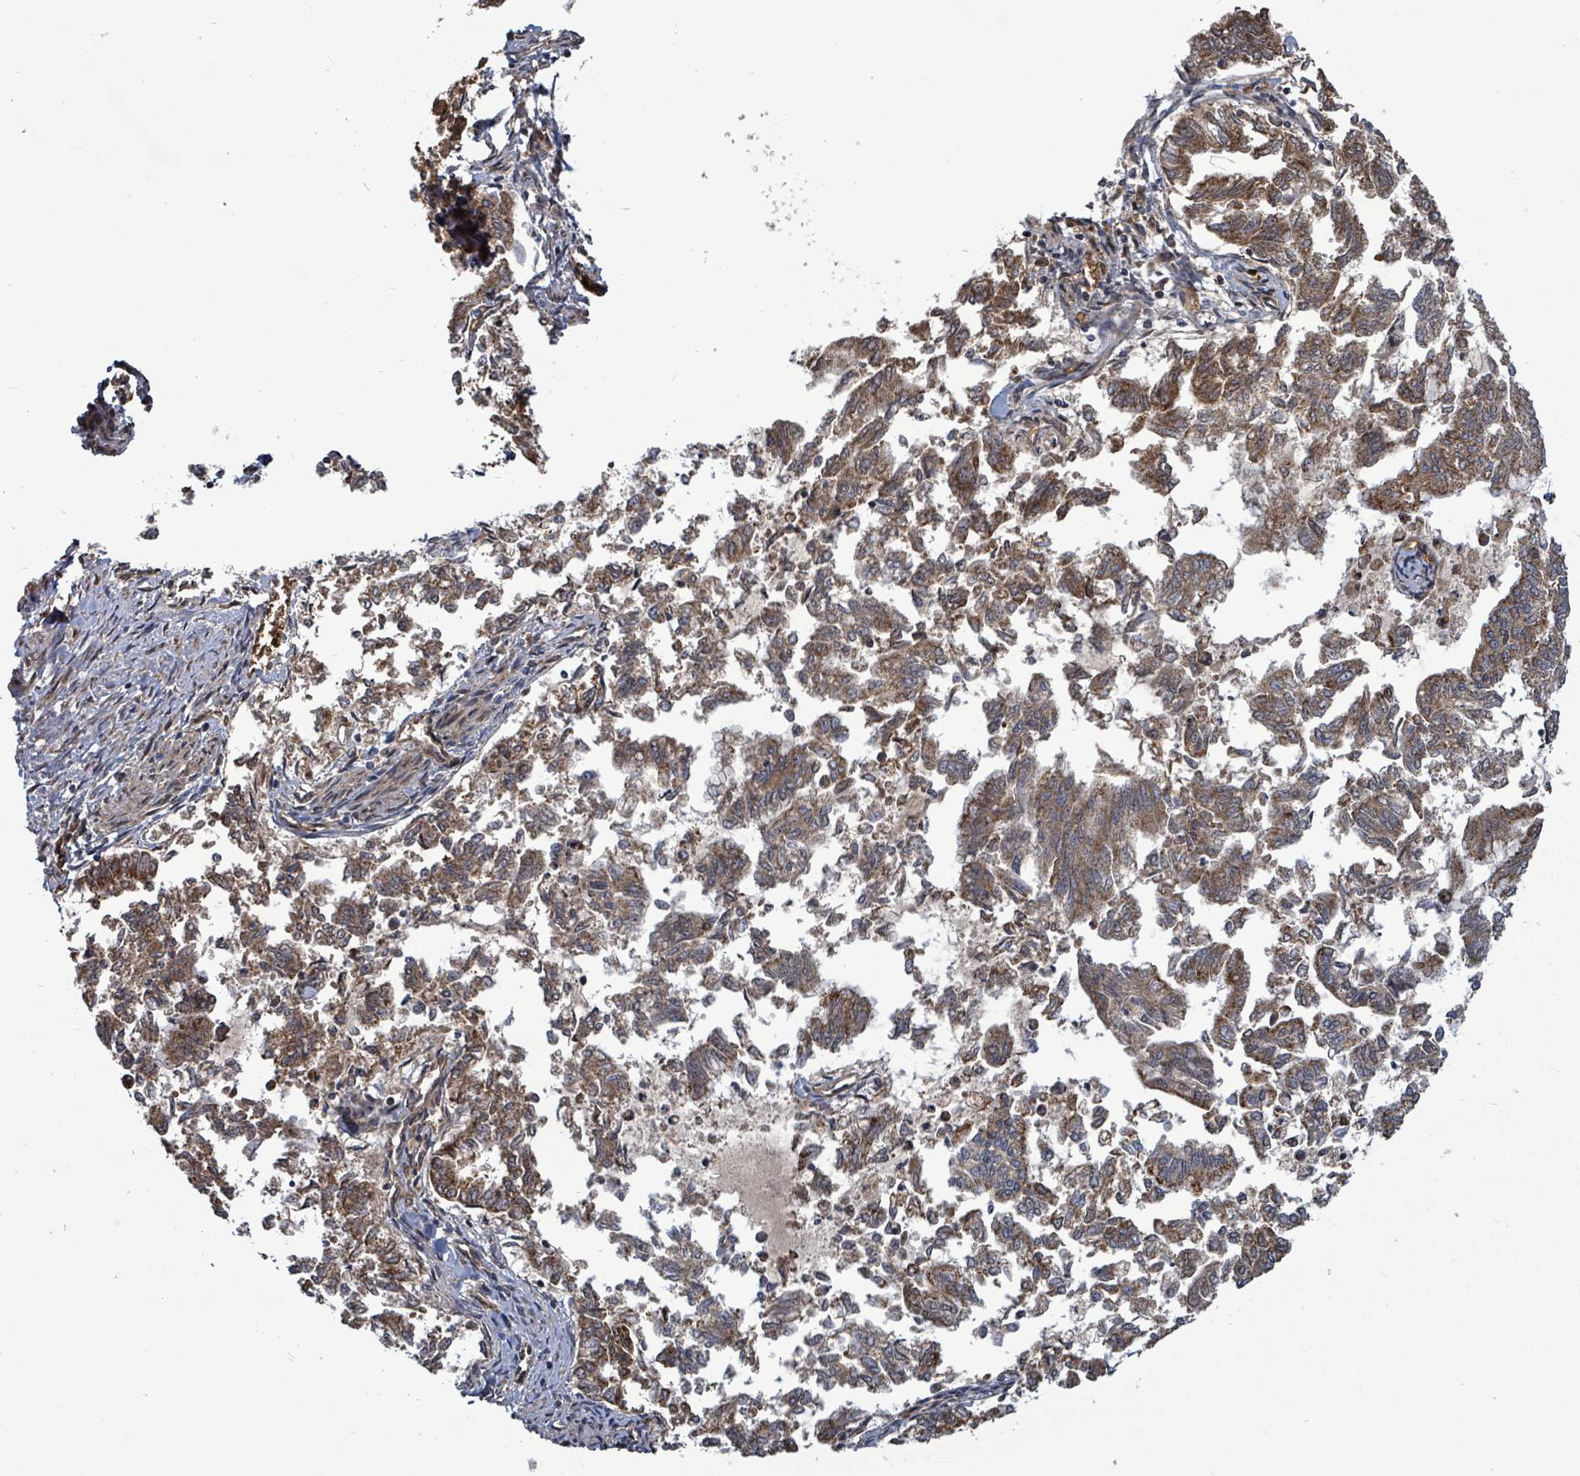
{"staining": {"intensity": "moderate", "quantity": ">75%", "location": "cytoplasmic/membranous"}, "tissue": "endometrial cancer", "cell_type": "Tumor cells", "image_type": "cancer", "snomed": [{"axis": "morphology", "description": "Adenocarcinoma, NOS"}, {"axis": "topography", "description": "Endometrium"}], "caption": "Brown immunohistochemical staining in endometrial cancer (adenocarcinoma) exhibits moderate cytoplasmic/membranous positivity in about >75% of tumor cells.", "gene": "PATZ1", "patient": {"sex": "female", "age": 79}}